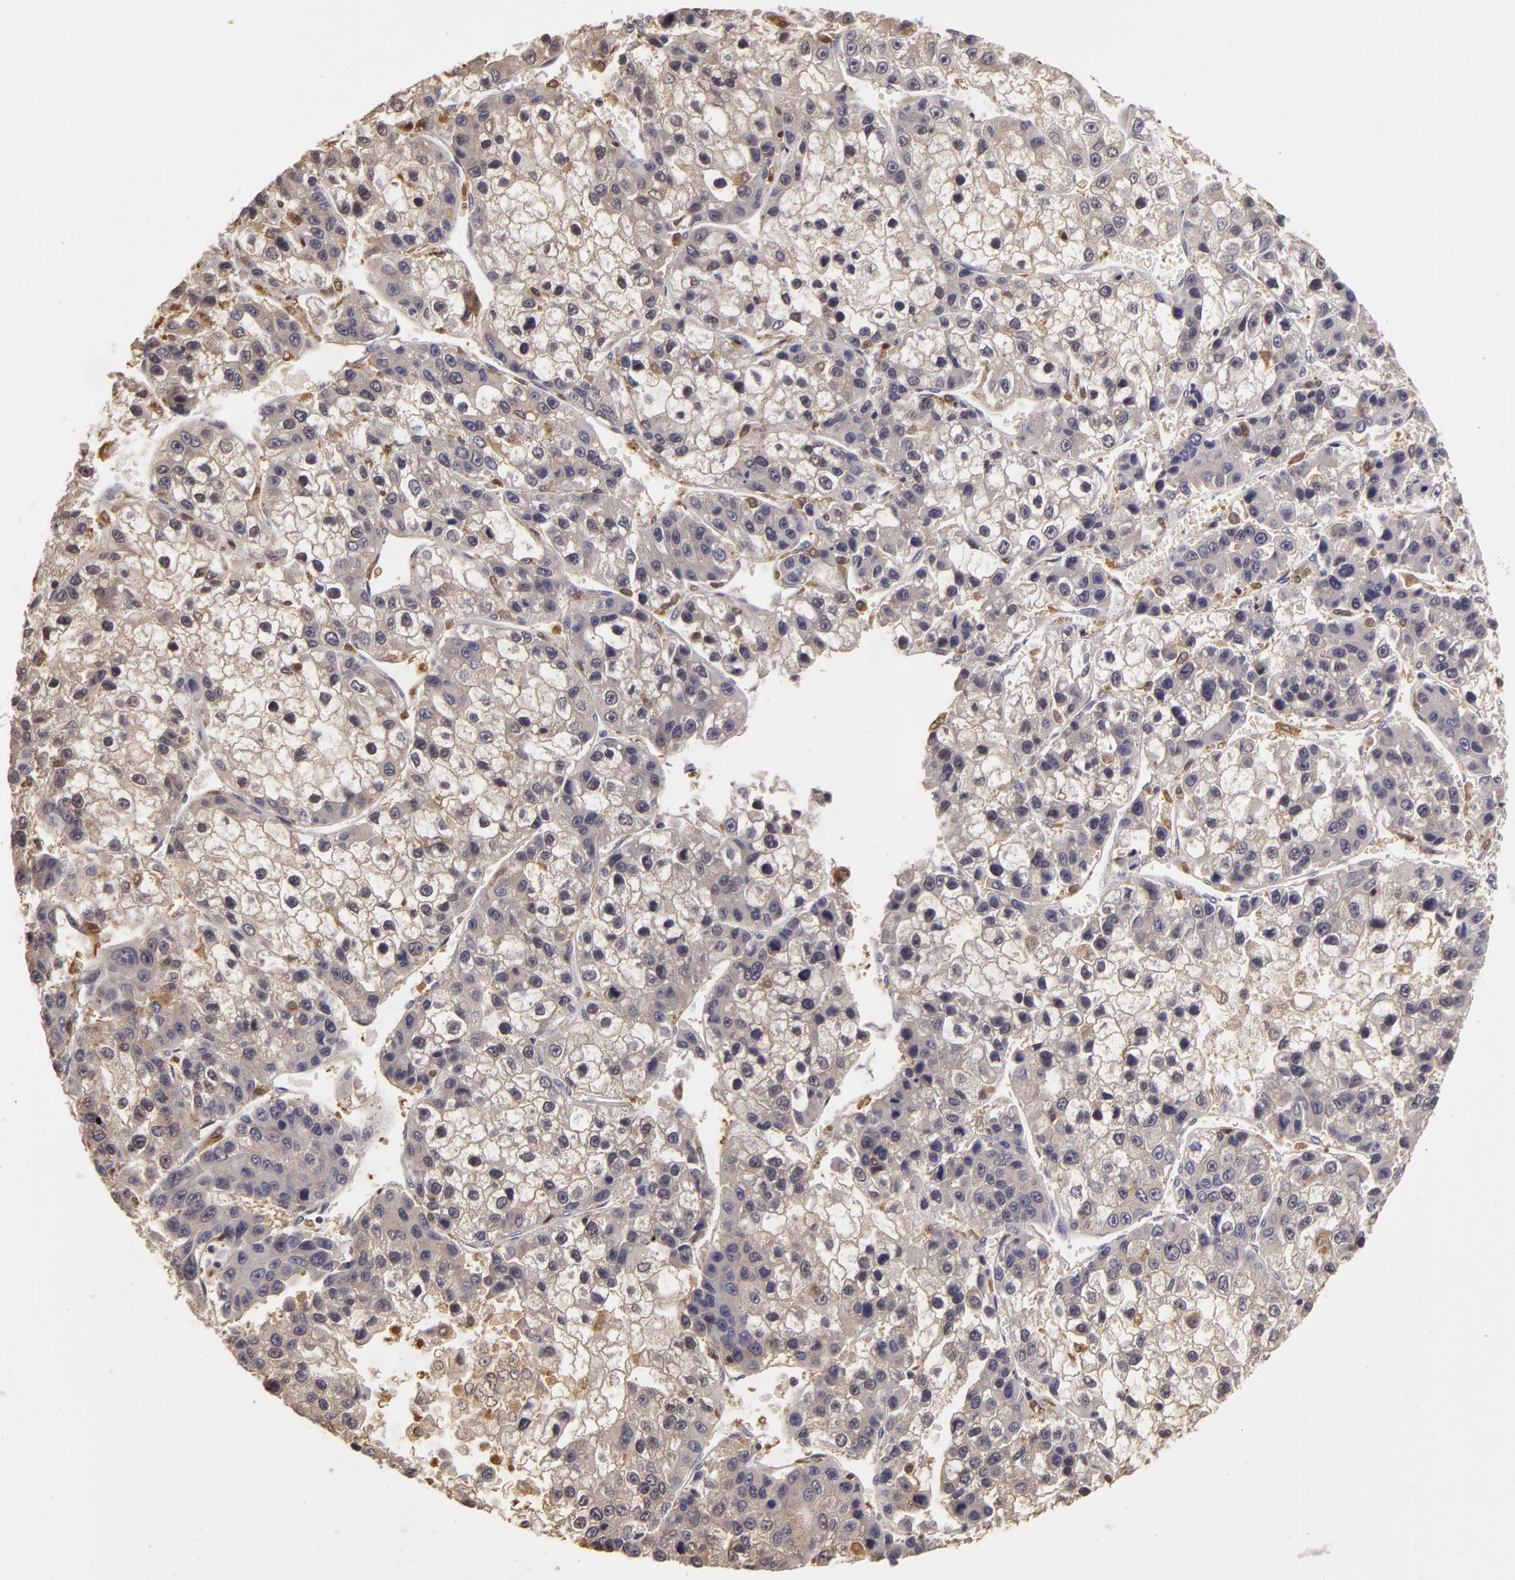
{"staining": {"intensity": "negative", "quantity": "none", "location": "none"}, "tissue": "liver cancer", "cell_type": "Tumor cells", "image_type": "cancer", "snomed": [{"axis": "morphology", "description": "Carcinoma, Hepatocellular, NOS"}, {"axis": "topography", "description": "Liver"}], "caption": "Immunohistochemical staining of human hepatocellular carcinoma (liver) demonstrates no significant positivity in tumor cells.", "gene": "GNPDA1", "patient": {"sex": "female", "age": 66}}